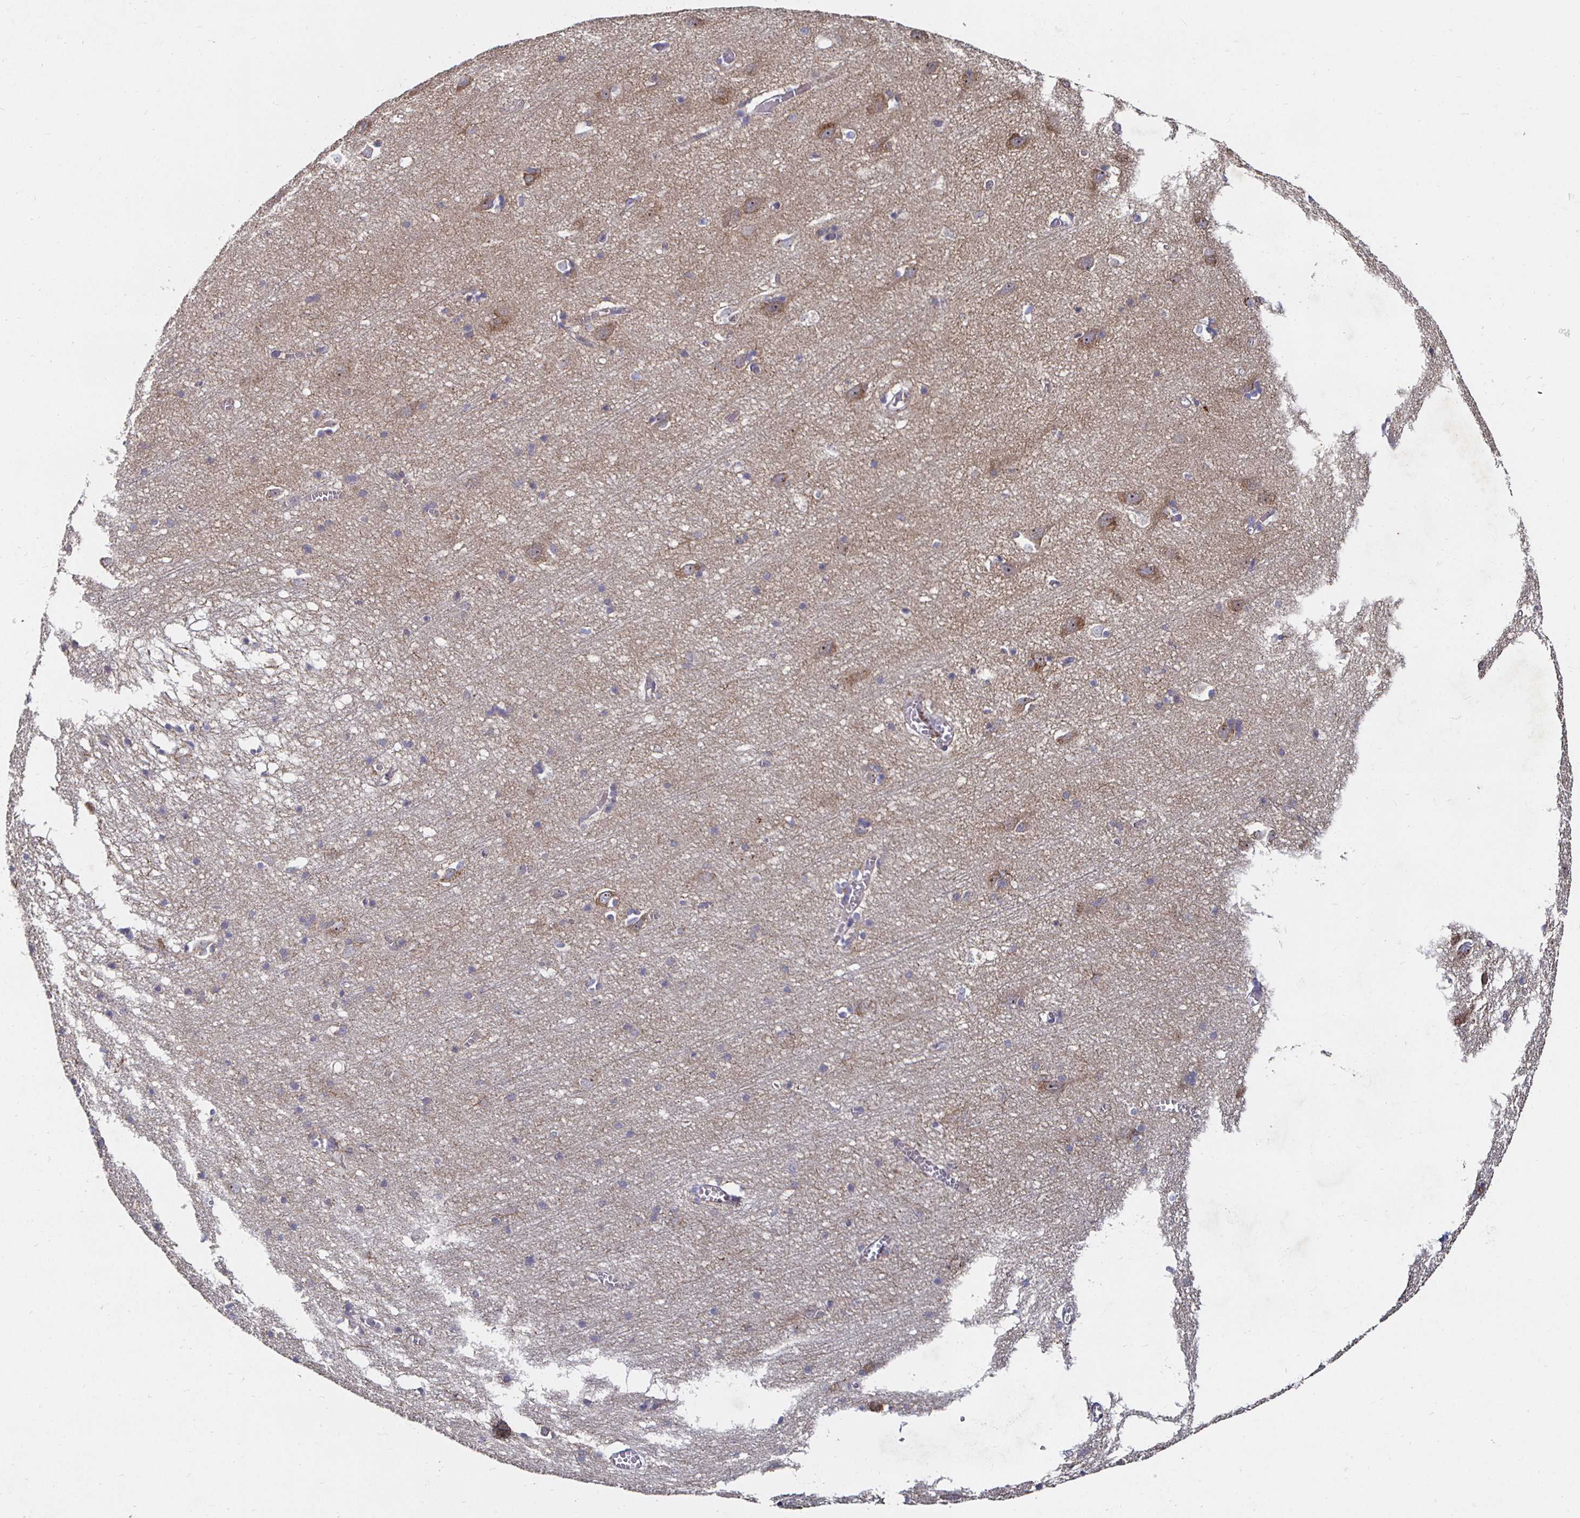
{"staining": {"intensity": "moderate", "quantity": "<25%", "location": "cytoplasmic/membranous"}, "tissue": "cerebral cortex", "cell_type": "Endothelial cells", "image_type": "normal", "snomed": [{"axis": "morphology", "description": "Normal tissue, NOS"}, {"axis": "topography", "description": "Cerebral cortex"}], "caption": "Protein analysis of benign cerebral cortex displays moderate cytoplasmic/membranous expression in about <25% of endothelial cells. The staining is performed using DAB brown chromogen to label protein expression. The nuclei are counter-stained blue using hematoxylin.", "gene": "NRSN1", "patient": {"sex": "male", "age": 70}}